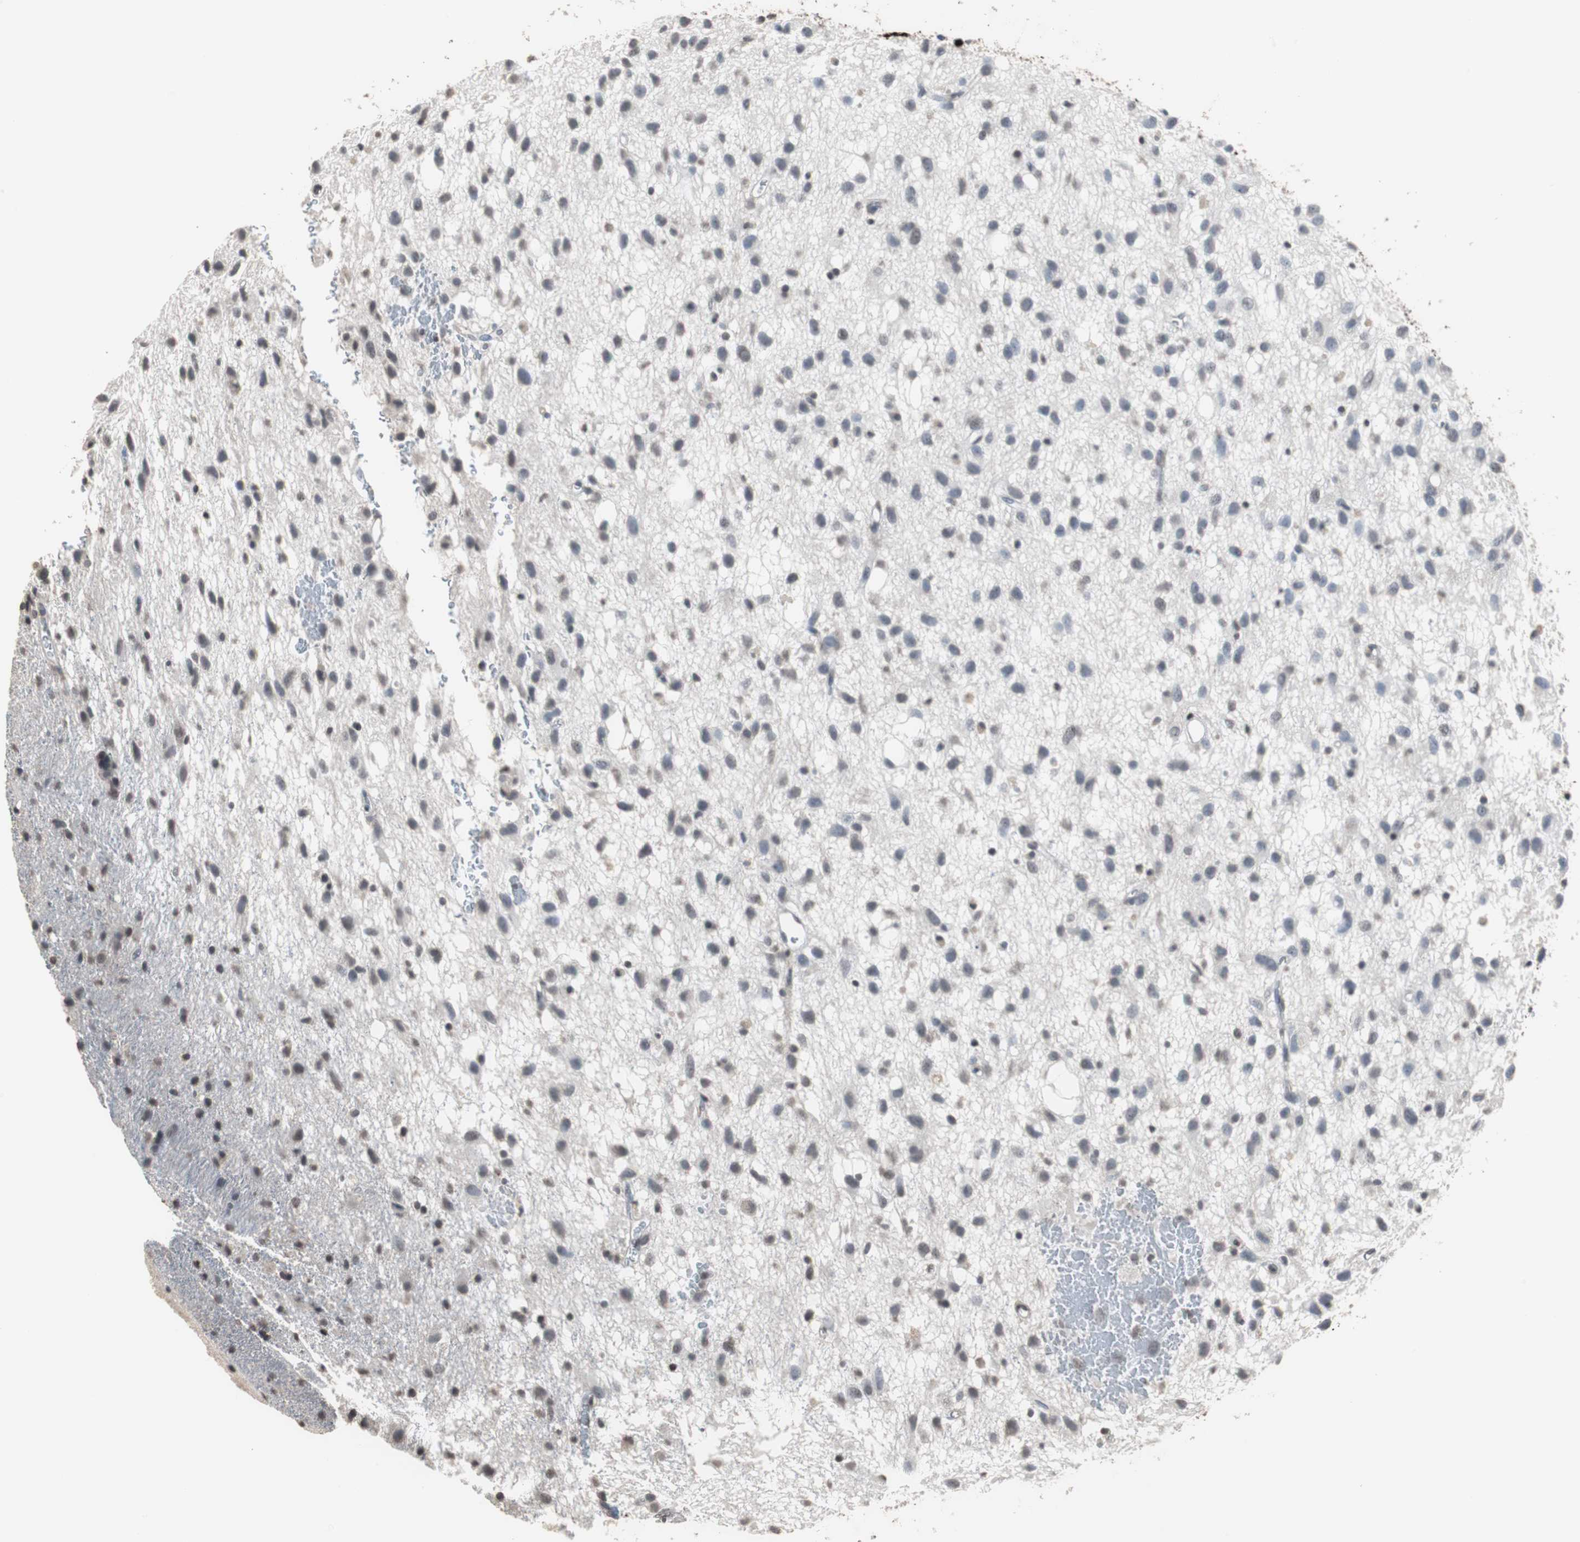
{"staining": {"intensity": "moderate", "quantity": "<25%", "location": "nuclear"}, "tissue": "glioma", "cell_type": "Tumor cells", "image_type": "cancer", "snomed": [{"axis": "morphology", "description": "Glioma, malignant, Low grade"}, {"axis": "topography", "description": "Brain"}], "caption": "Immunohistochemistry (IHC) image of neoplastic tissue: human malignant glioma (low-grade) stained using IHC reveals low levels of moderate protein expression localized specifically in the nuclear of tumor cells, appearing as a nuclear brown color.", "gene": "TOP2A", "patient": {"sex": "male", "age": 77}}